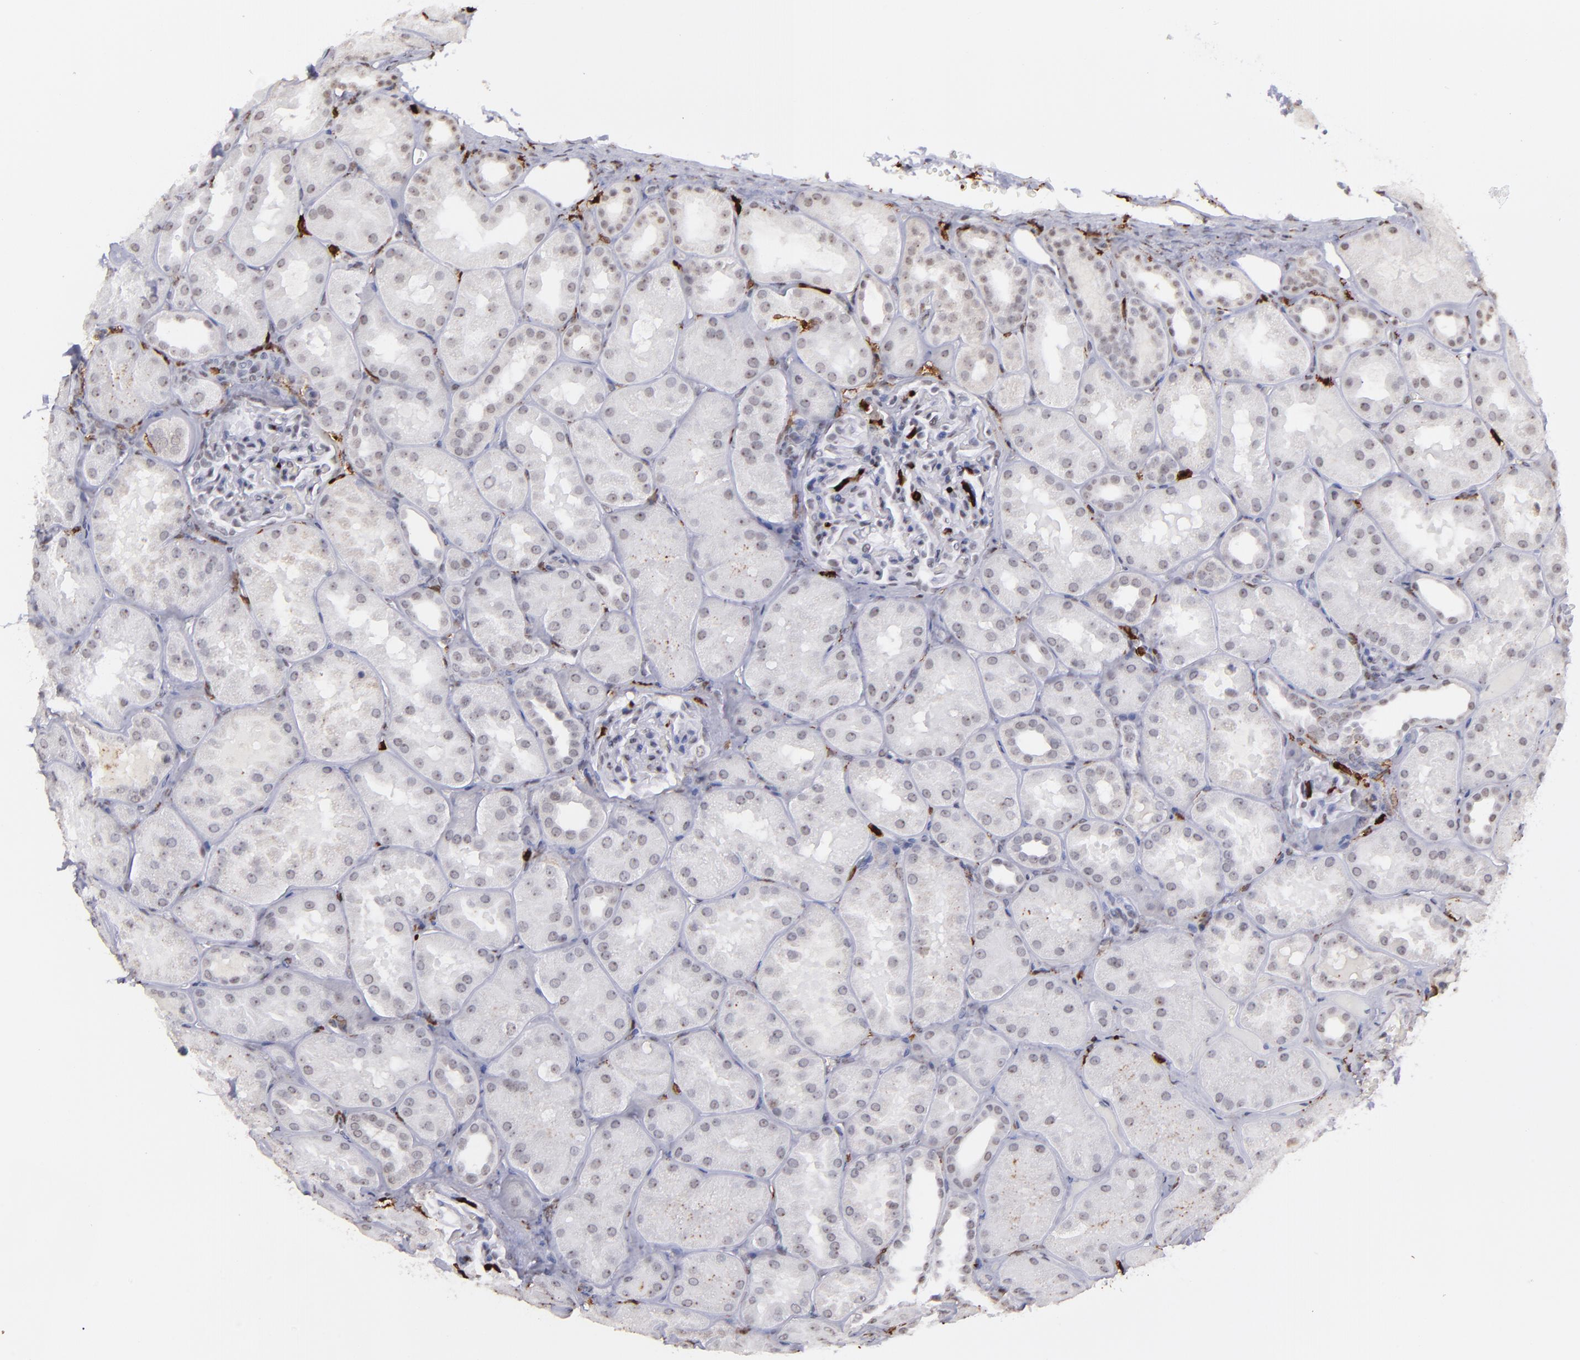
{"staining": {"intensity": "negative", "quantity": "none", "location": "none"}, "tissue": "kidney", "cell_type": "Cells in glomeruli", "image_type": "normal", "snomed": [{"axis": "morphology", "description": "Normal tissue, NOS"}, {"axis": "topography", "description": "Kidney"}], "caption": "IHC micrograph of normal kidney: human kidney stained with DAB (3,3'-diaminobenzidine) displays no significant protein positivity in cells in glomeruli. Nuclei are stained in blue.", "gene": "NCF2", "patient": {"sex": "male", "age": 28}}